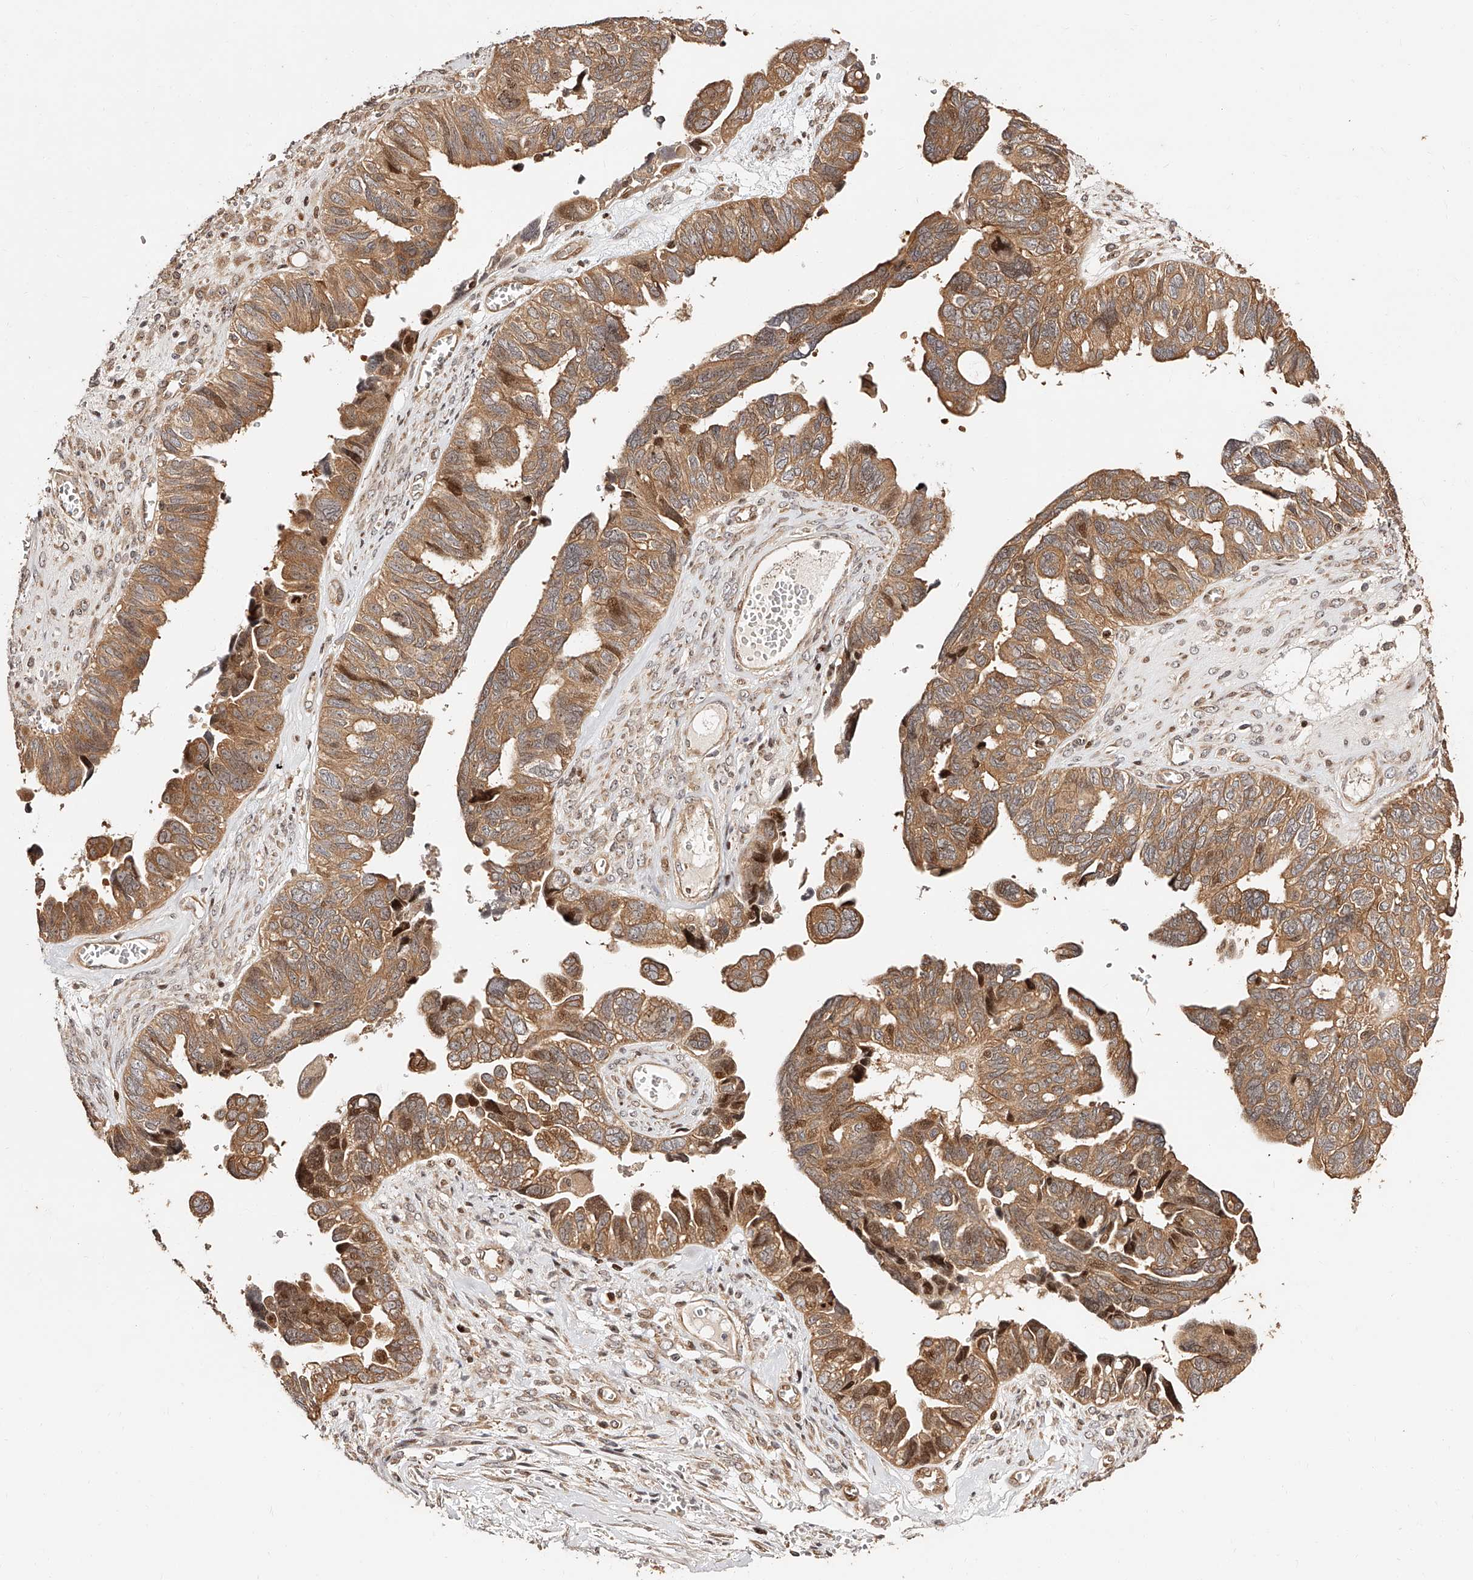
{"staining": {"intensity": "moderate", "quantity": ">75%", "location": "cytoplasmic/membranous"}, "tissue": "ovarian cancer", "cell_type": "Tumor cells", "image_type": "cancer", "snomed": [{"axis": "morphology", "description": "Cystadenocarcinoma, serous, NOS"}, {"axis": "topography", "description": "Ovary"}], "caption": "Brown immunohistochemical staining in human serous cystadenocarcinoma (ovarian) demonstrates moderate cytoplasmic/membranous expression in about >75% of tumor cells.", "gene": "PFDN2", "patient": {"sex": "female", "age": 79}}